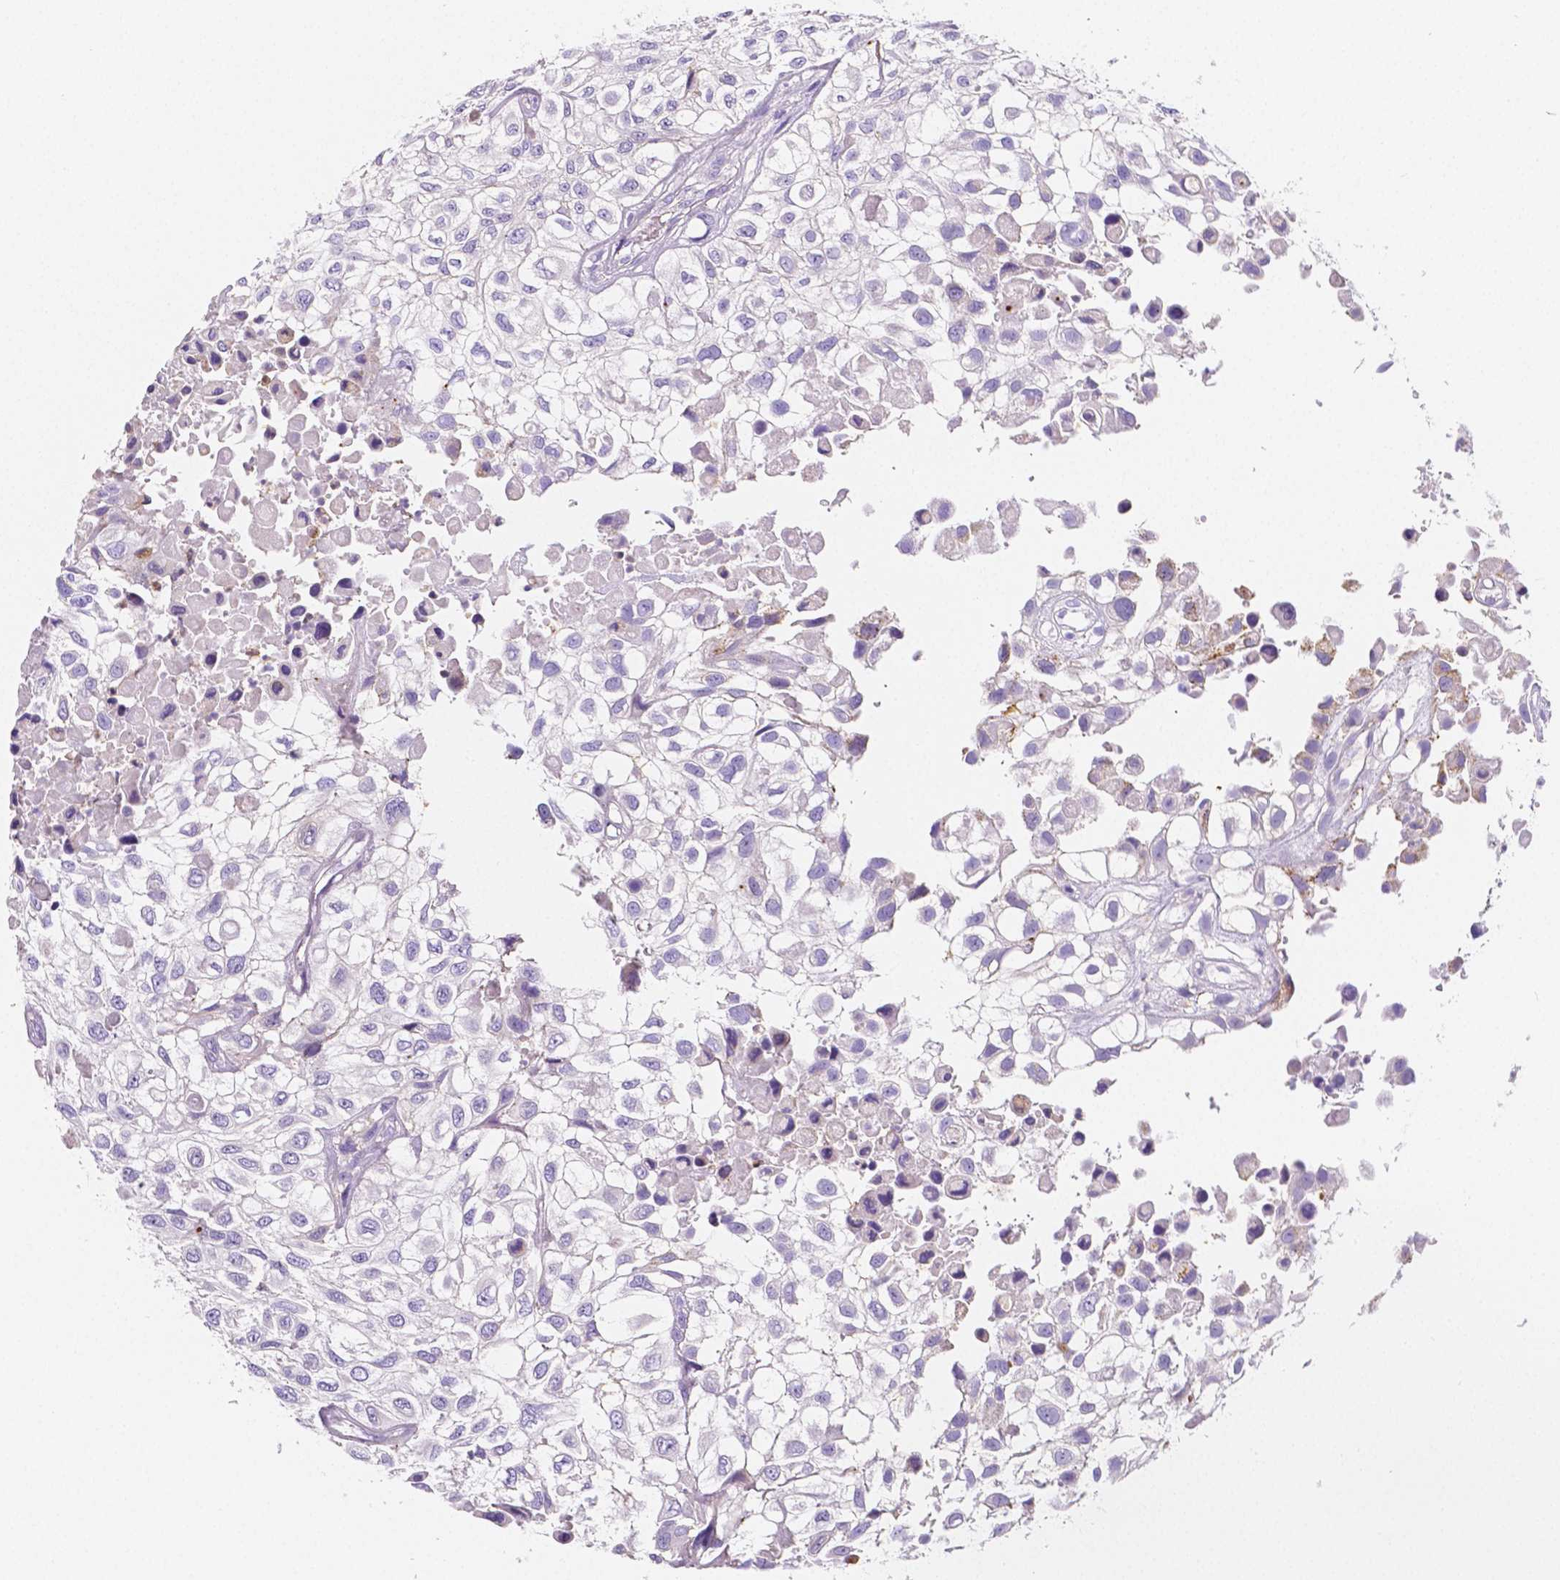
{"staining": {"intensity": "negative", "quantity": "none", "location": "none"}, "tissue": "urothelial cancer", "cell_type": "Tumor cells", "image_type": "cancer", "snomed": [{"axis": "morphology", "description": "Urothelial carcinoma, High grade"}, {"axis": "topography", "description": "Urinary bladder"}], "caption": "A high-resolution micrograph shows immunohistochemistry (IHC) staining of urothelial cancer, which demonstrates no significant positivity in tumor cells.", "gene": "GABRD", "patient": {"sex": "male", "age": 56}}